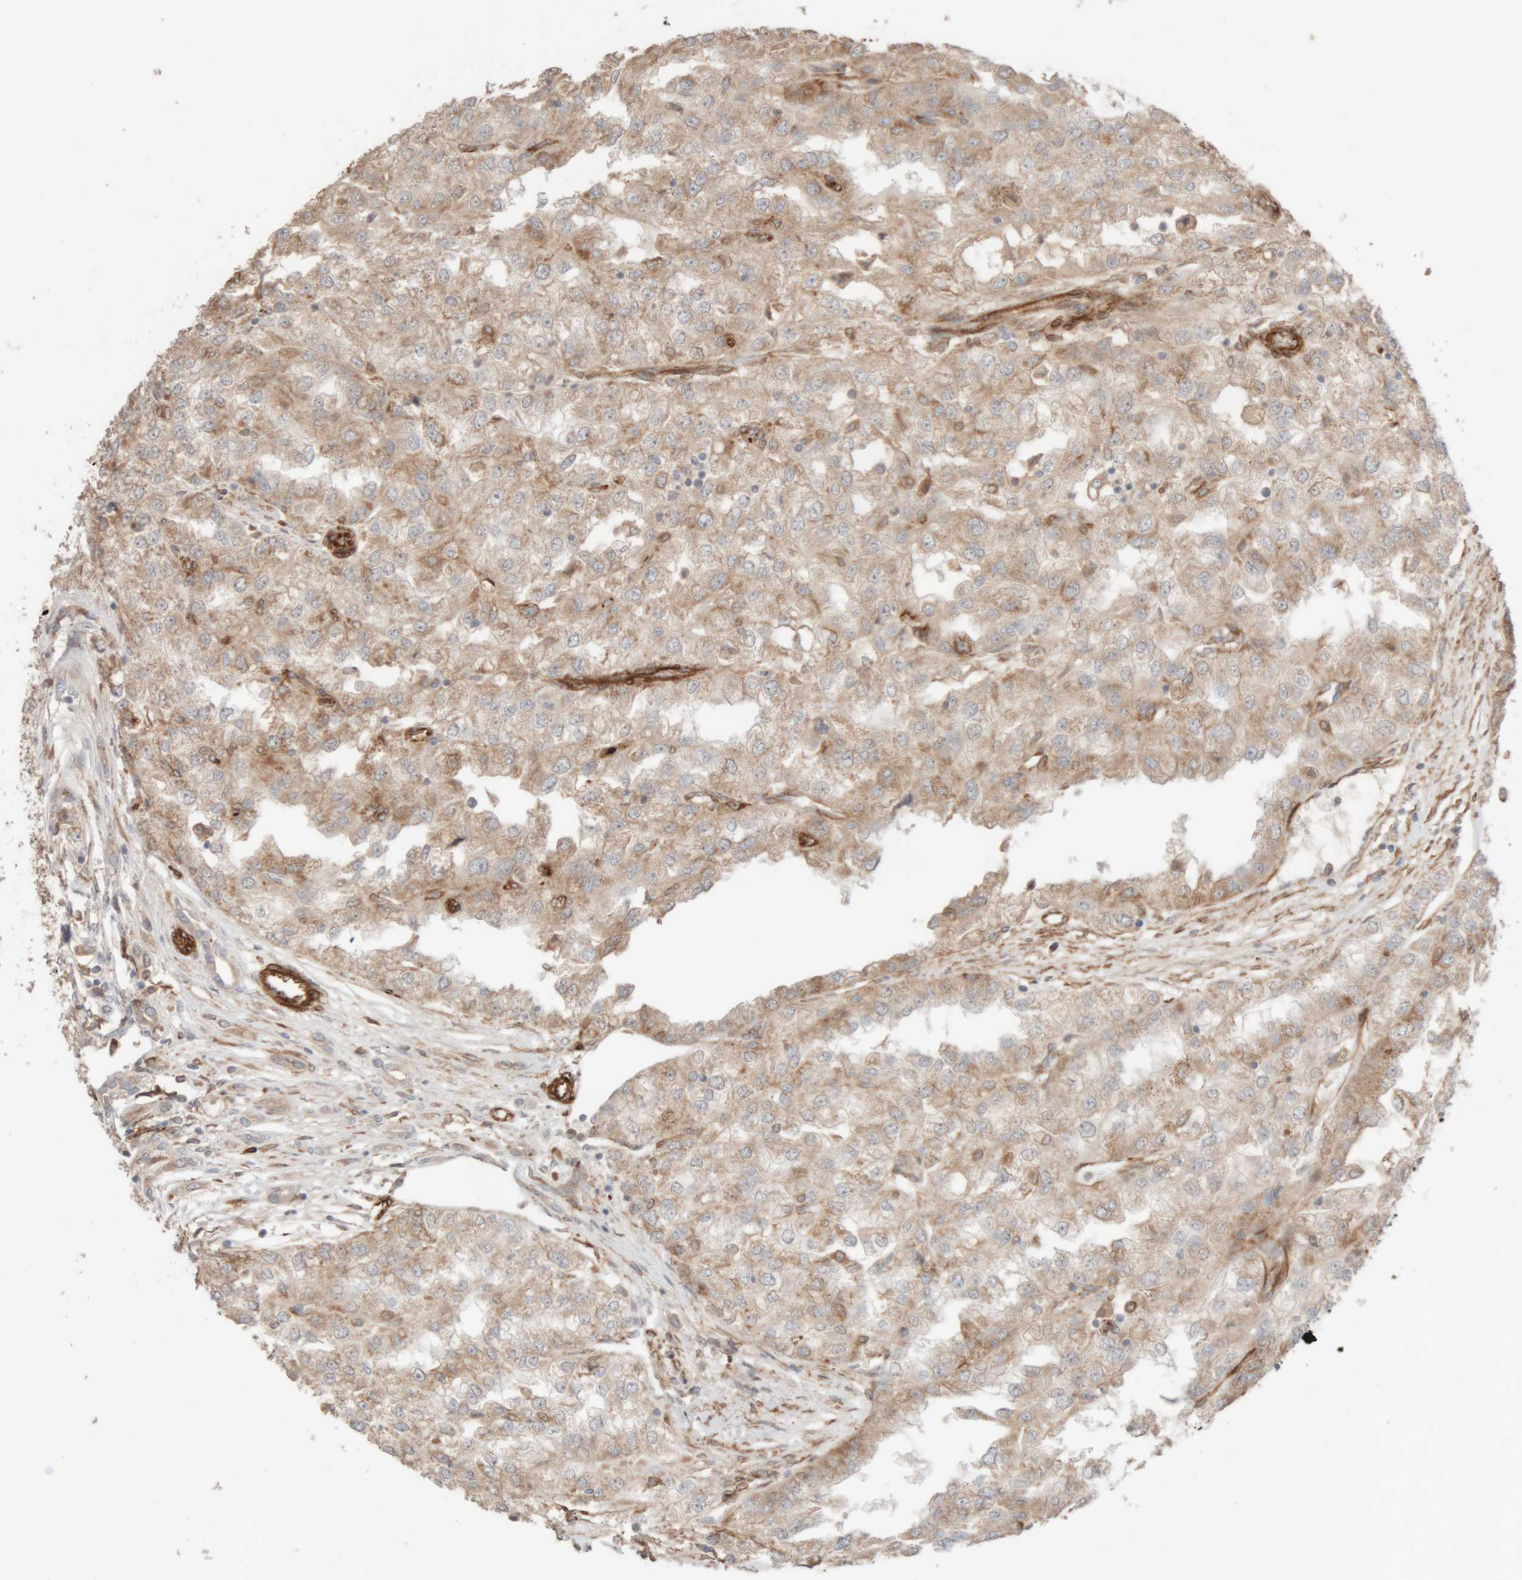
{"staining": {"intensity": "weak", "quantity": ">75%", "location": "cytoplasmic/membranous"}, "tissue": "renal cancer", "cell_type": "Tumor cells", "image_type": "cancer", "snomed": [{"axis": "morphology", "description": "Adenocarcinoma, NOS"}, {"axis": "topography", "description": "Kidney"}], "caption": "About >75% of tumor cells in renal cancer (adenocarcinoma) demonstrate weak cytoplasmic/membranous protein staining as visualized by brown immunohistochemical staining.", "gene": "RAB32", "patient": {"sex": "female", "age": 54}}